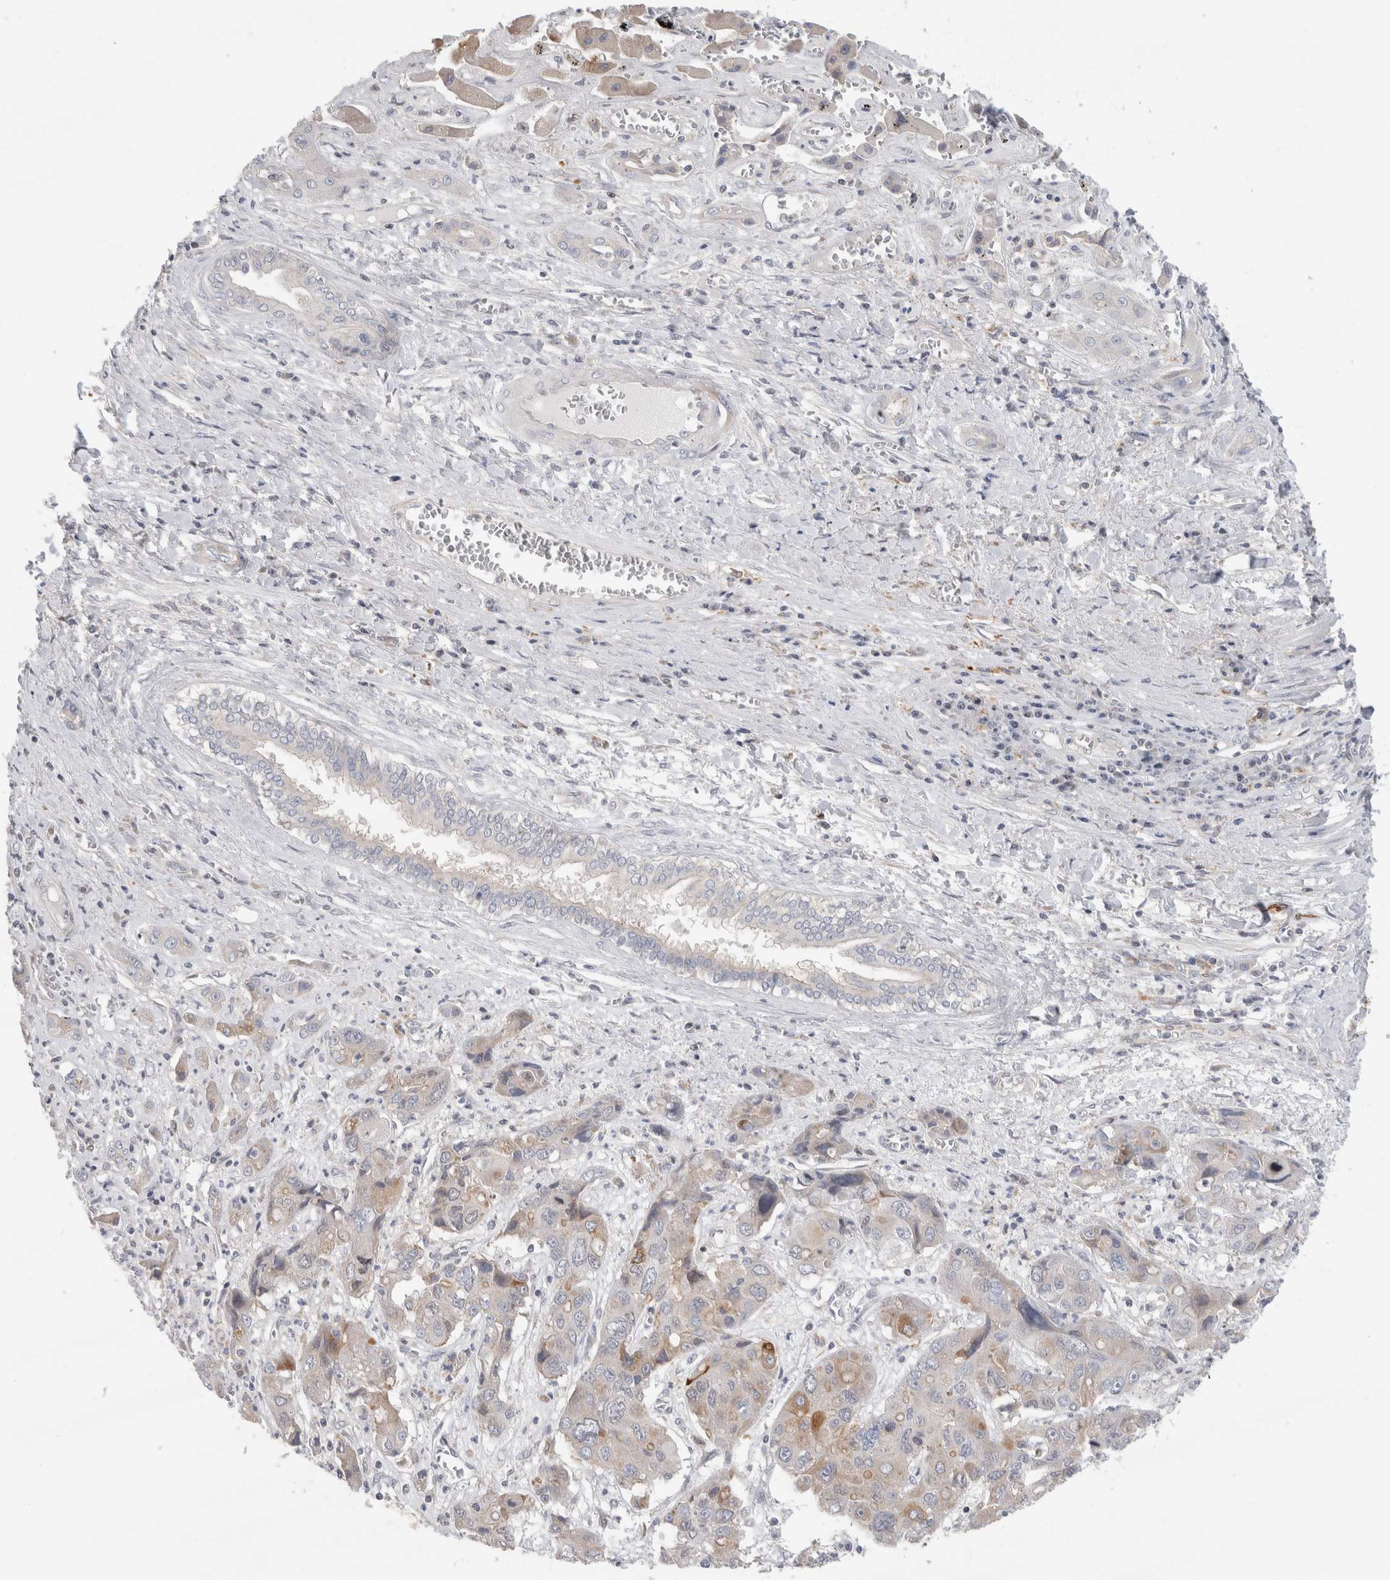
{"staining": {"intensity": "moderate", "quantity": "<25%", "location": "cytoplasmic/membranous"}, "tissue": "liver cancer", "cell_type": "Tumor cells", "image_type": "cancer", "snomed": [{"axis": "morphology", "description": "Cholangiocarcinoma"}, {"axis": "topography", "description": "Liver"}], "caption": "The photomicrograph exhibits staining of liver cancer, revealing moderate cytoplasmic/membranous protein positivity (brown color) within tumor cells.", "gene": "SYTL5", "patient": {"sex": "male", "age": 67}}